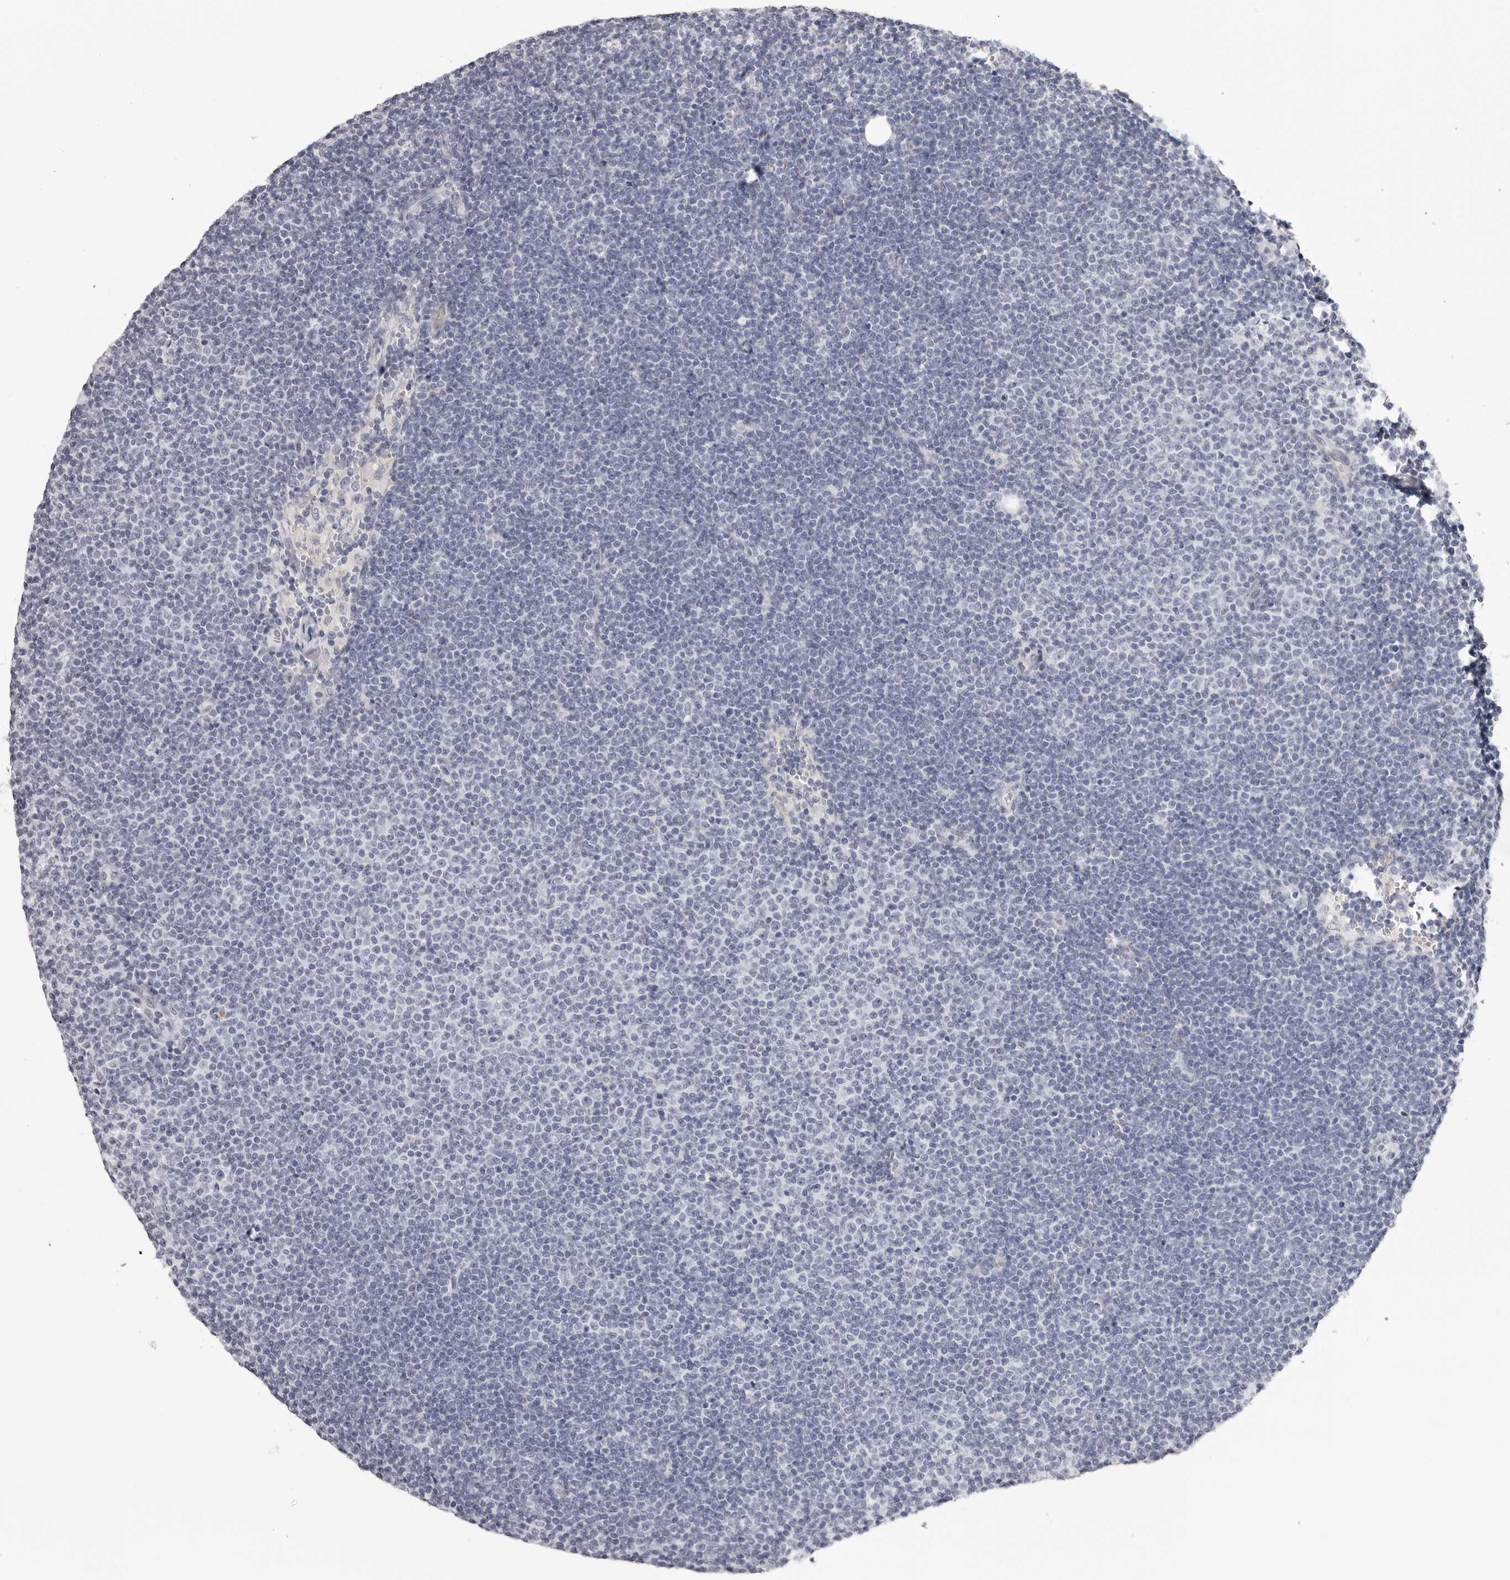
{"staining": {"intensity": "negative", "quantity": "none", "location": "none"}, "tissue": "lymphoma", "cell_type": "Tumor cells", "image_type": "cancer", "snomed": [{"axis": "morphology", "description": "Malignant lymphoma, non-Hodgkin's type, Low grade"}, {"axis": "topography", "description": "Lymph node"}], "caption": "This is an immunohistochemistry image of human malignant lymphoma, non-Hodgkin's type (low-grade). There is no expression in tumor cells.", "gene": "DNALI1", "patient": {"sex": "female", "age": 53}}